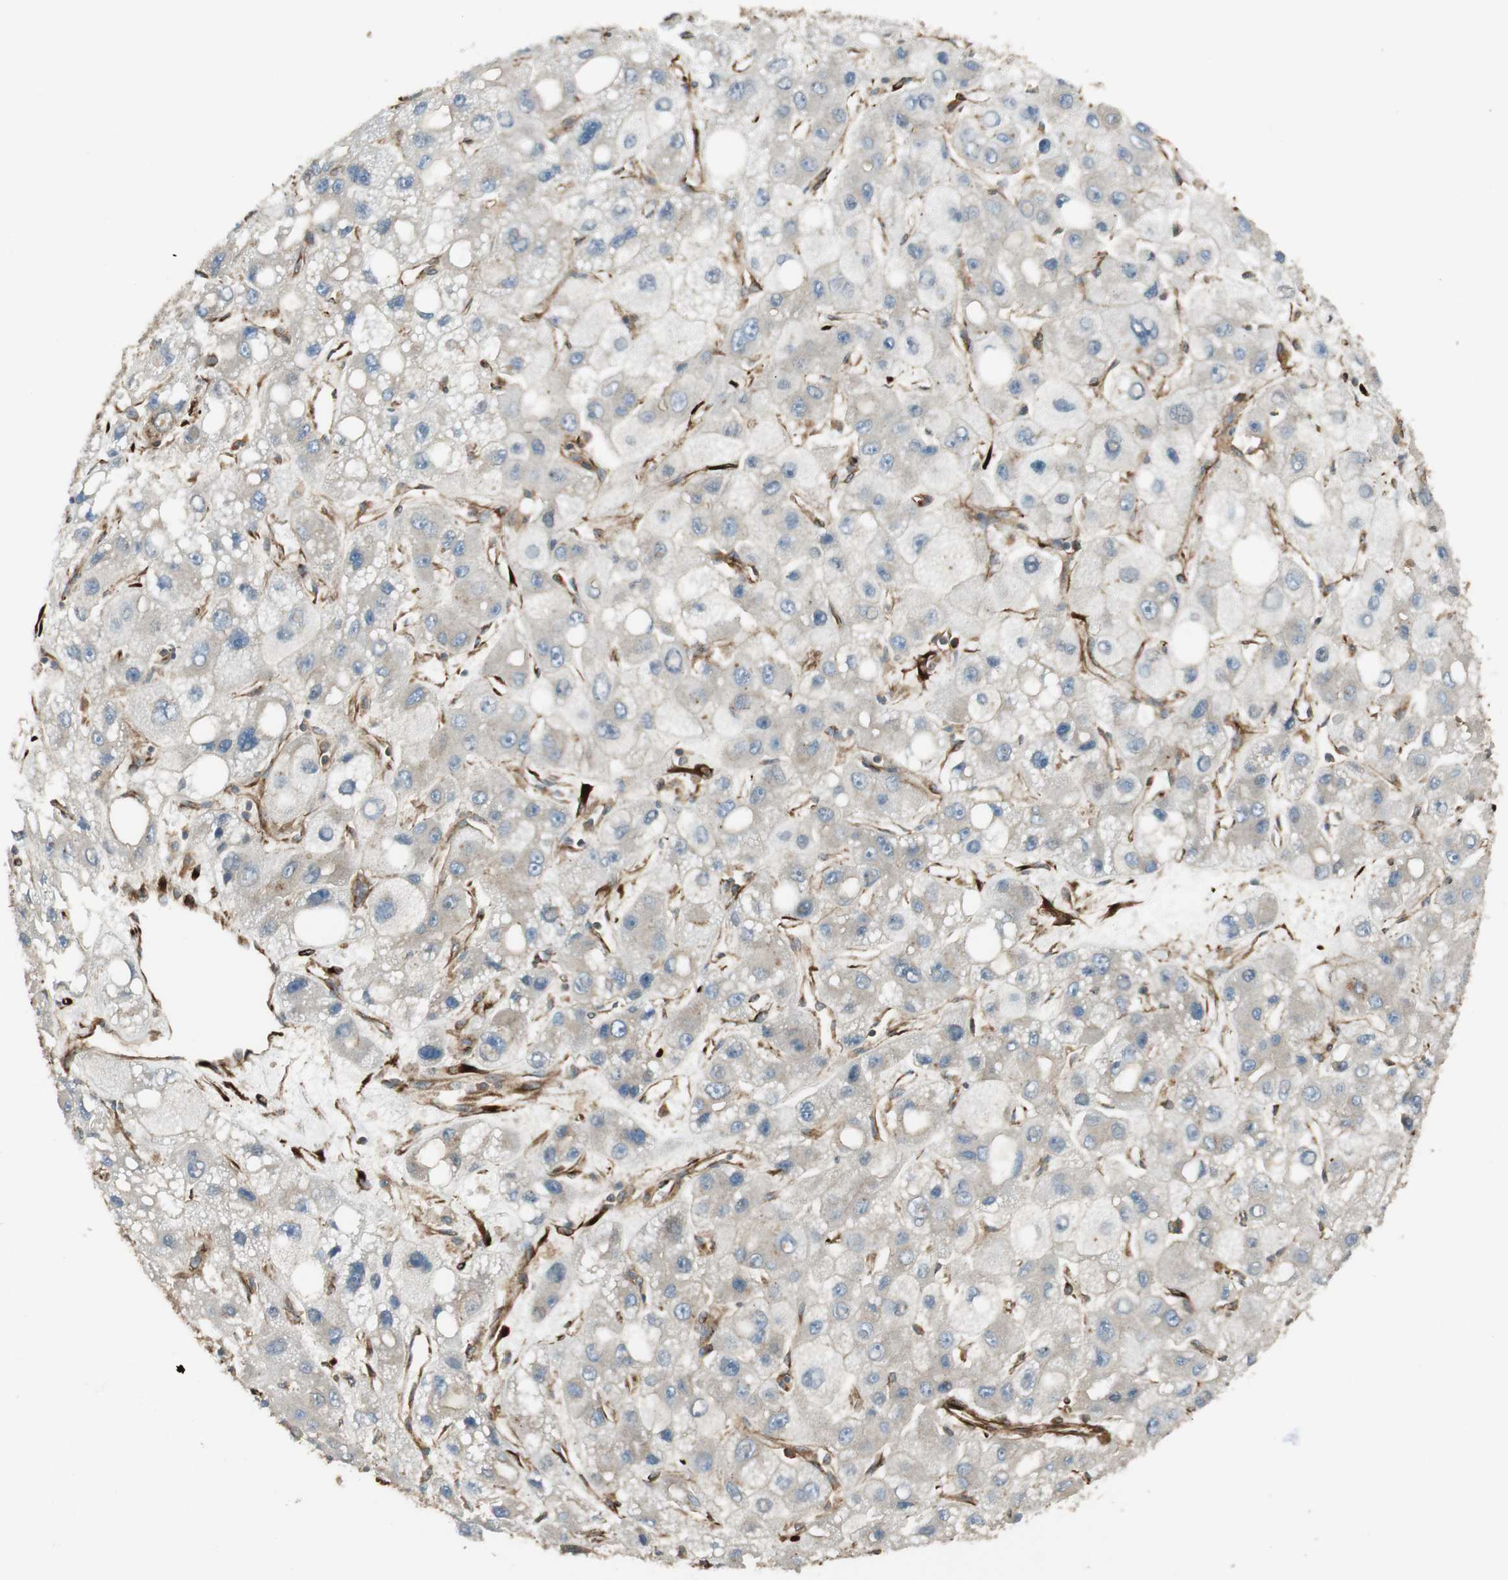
{"staining": {"intensity": "negative", "quantity": "none", "location": "none"}, "tissue": "liver cancer", "cell_type": "Tumor cells", "image_type": "cancer", "snomed": [{"axis": "morphology", "description": "Carcinoma, Hepatocellular, NOS"}, {"axis": "topography", "description": "Liver"}], "caption": "Image shows no protein staining in tumor cells of liver cancer tissue.", "gene": "PRKG1", "patient": {"sex": "male", "age": 55}}